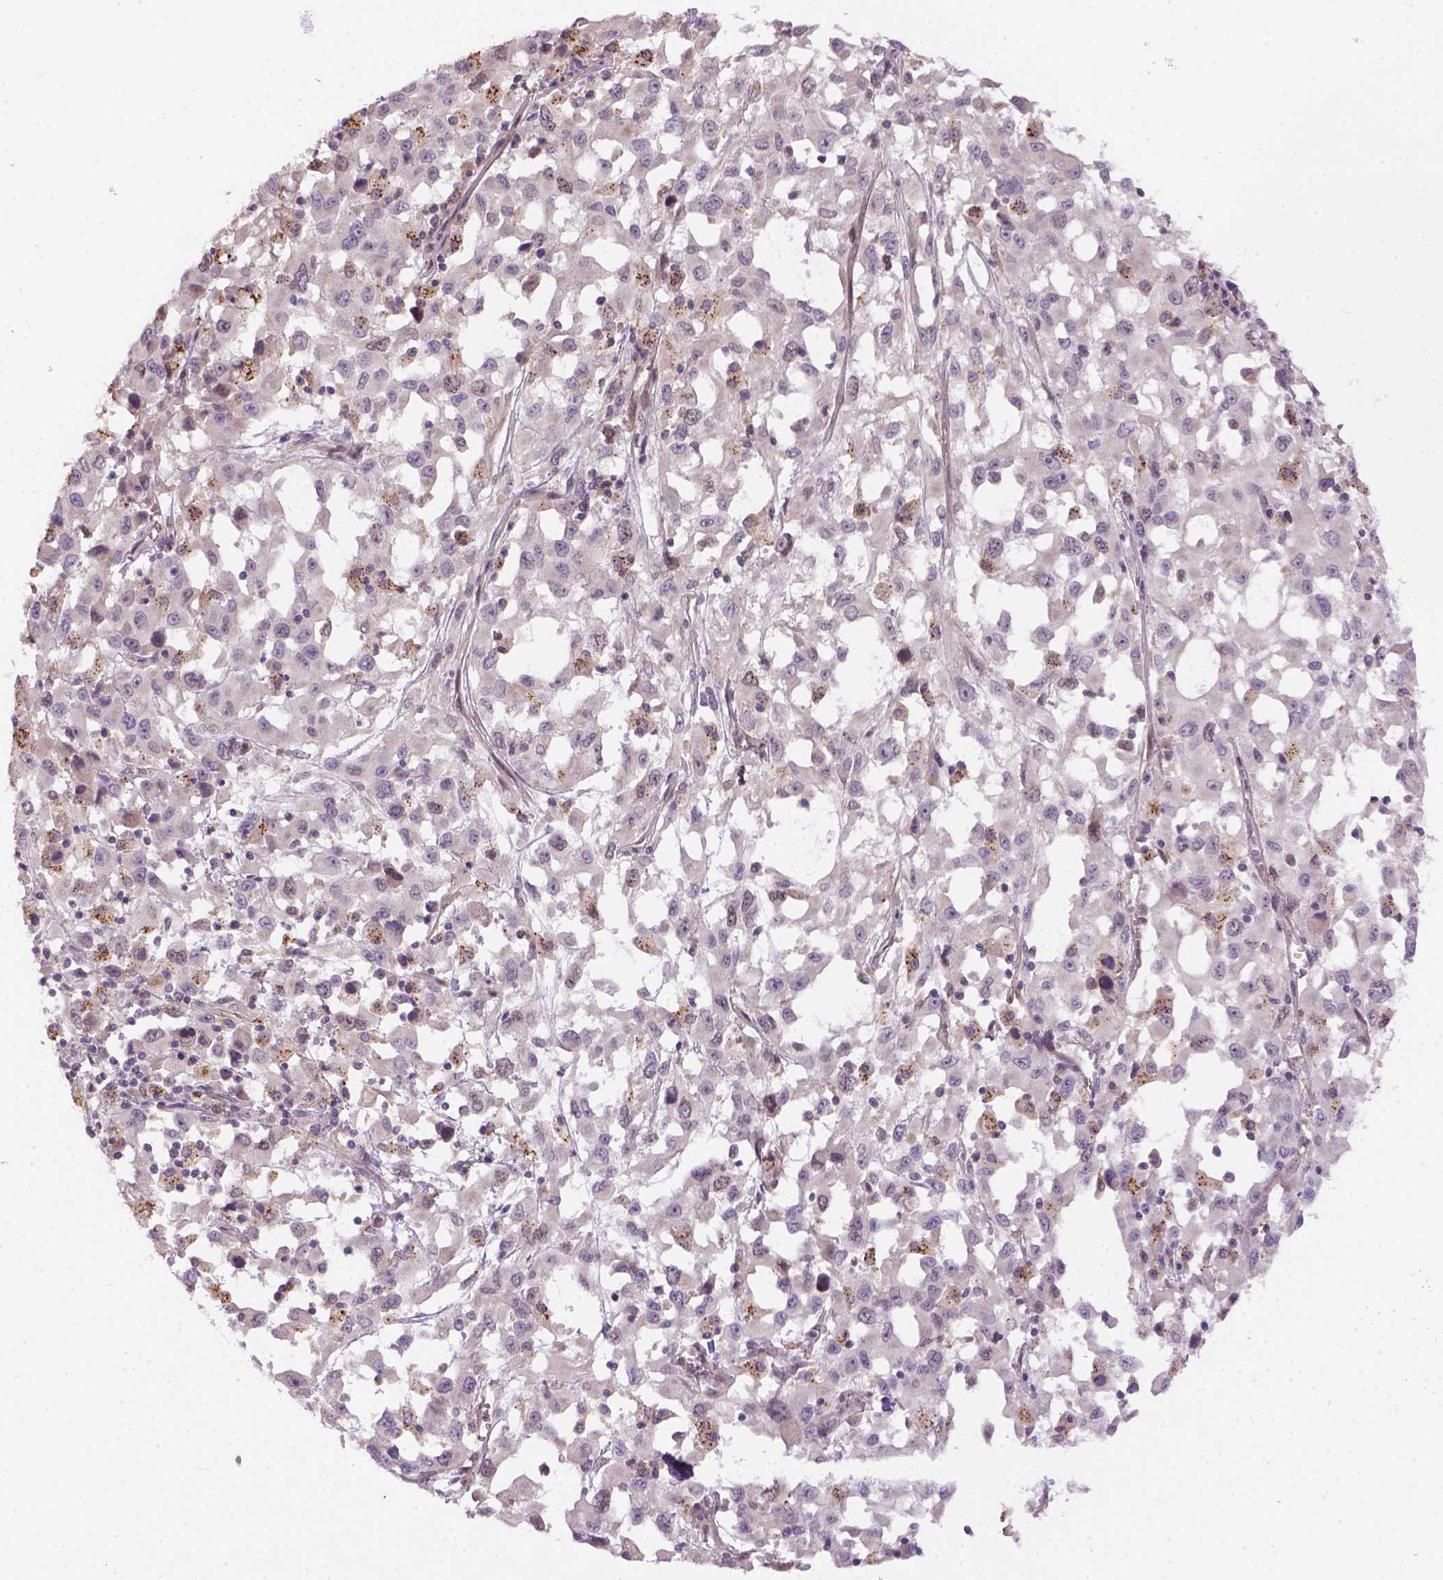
{"staining": {"intensity": "negative", "quantity": "none", "location": "none"}, "tissue": "melanoma", "cell_type": "Tumor cells", "image_type": "cancer", "snomed": [{"axis": "morphology", "description": "Malignant melanoma, Metastatic site"}, {"axis": "topography", "description": "Soft tissue"}], "caption": "A histopathology image of malignant melanoma (metastatic site) stained for a protein demonstrates no brown staining in tumor cells.", "gene": "KAZN", "patient": {"sex": "male", "age": 50}}